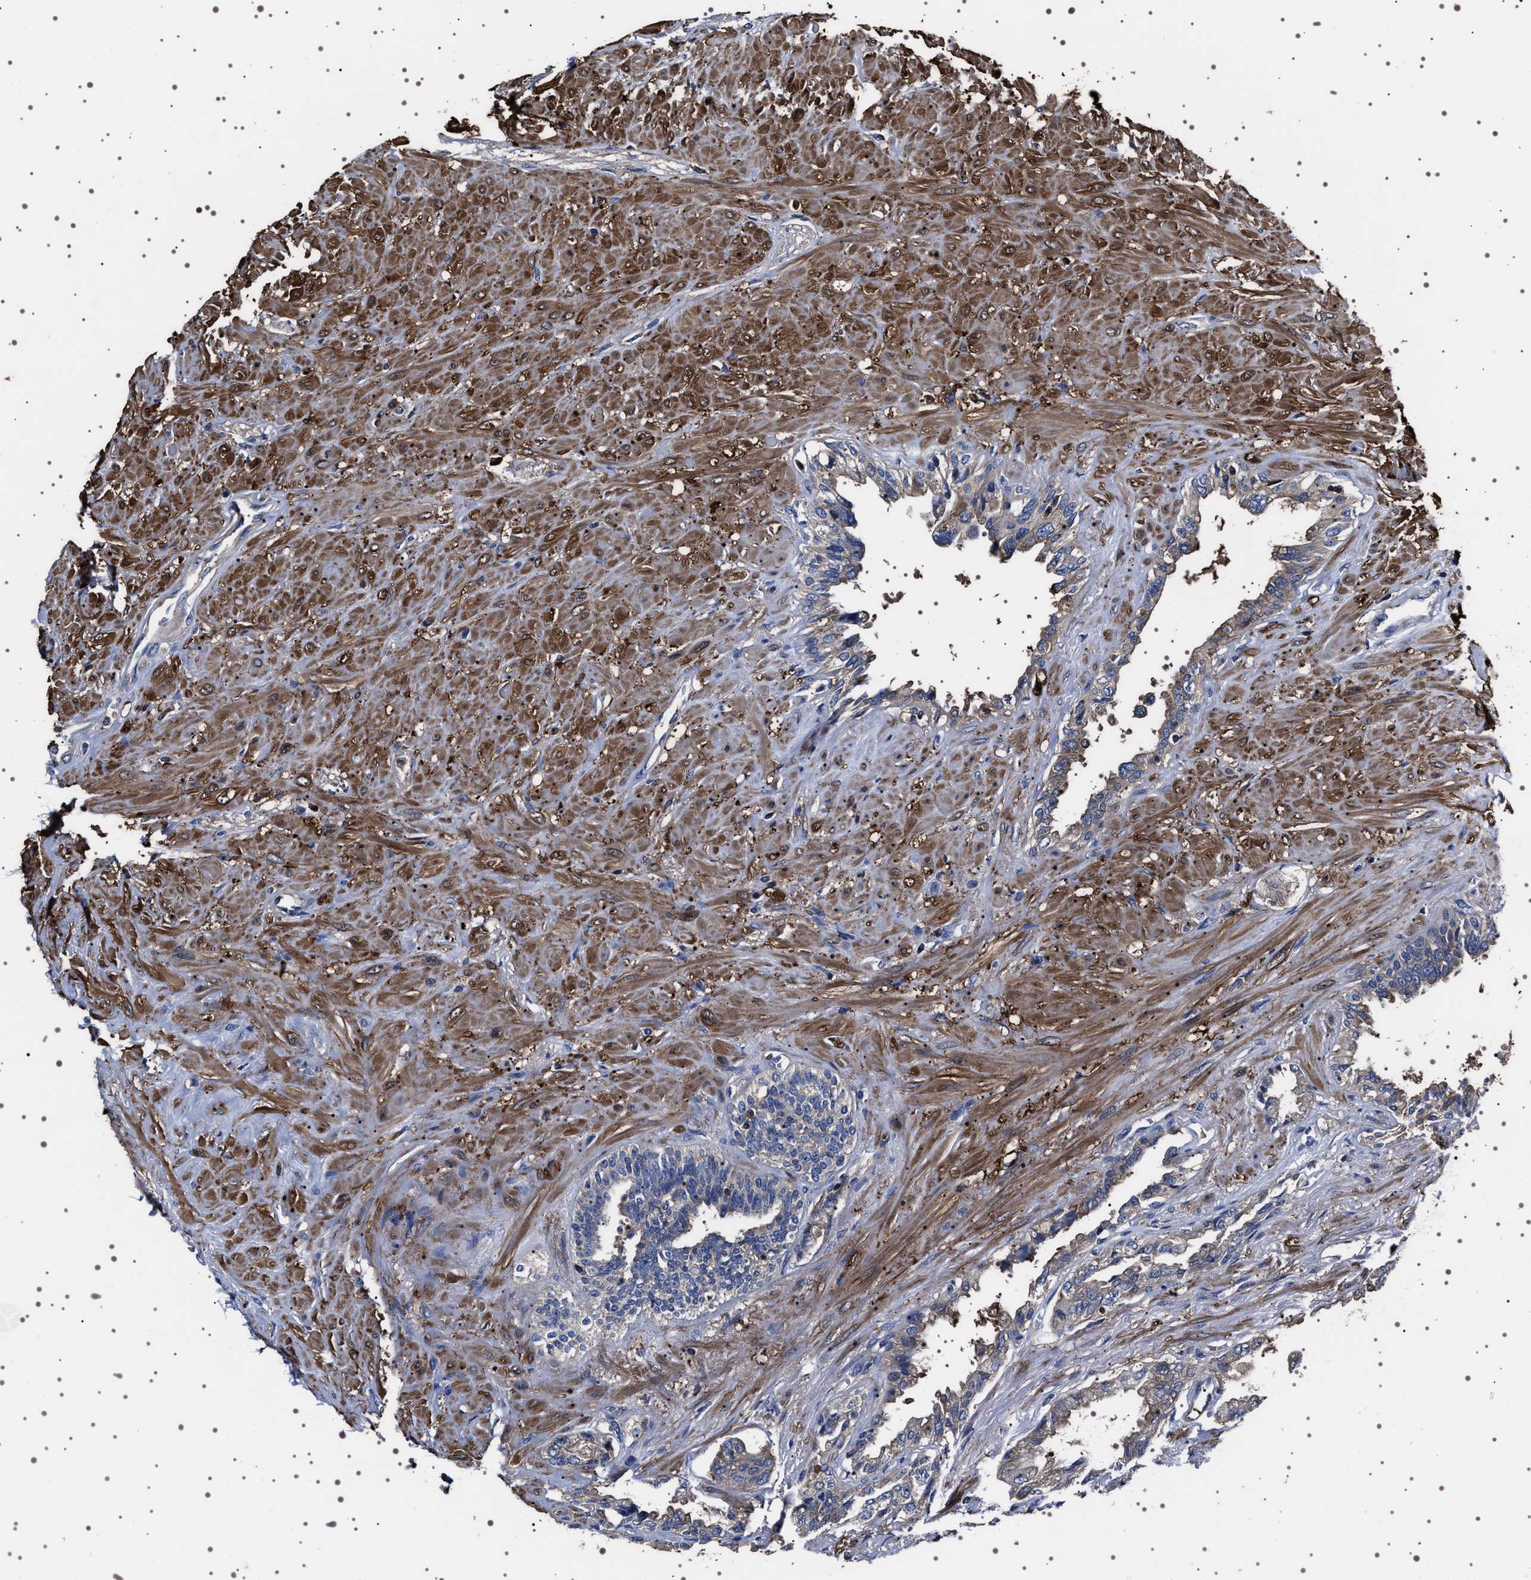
{"staining": {"intensity": "weak", "quantity": "<25%", "location": "cytoplasmic/membranous"}, "tissue": "seminal vesicle", "cell_type": "Glandular cells", "image_type": "normal", "snomed": [{"axis": "morphology", "description": "Normal tissue, NOS"}, {"axis": "topography", "description": "Seminal veicle"}], "caption": "A histopathology image of seminal vesicle stained for a protein exhibits no brown staining in glandular cells.", "gene": "WDR1", "patient": {"sex": "male", "age": 61}}